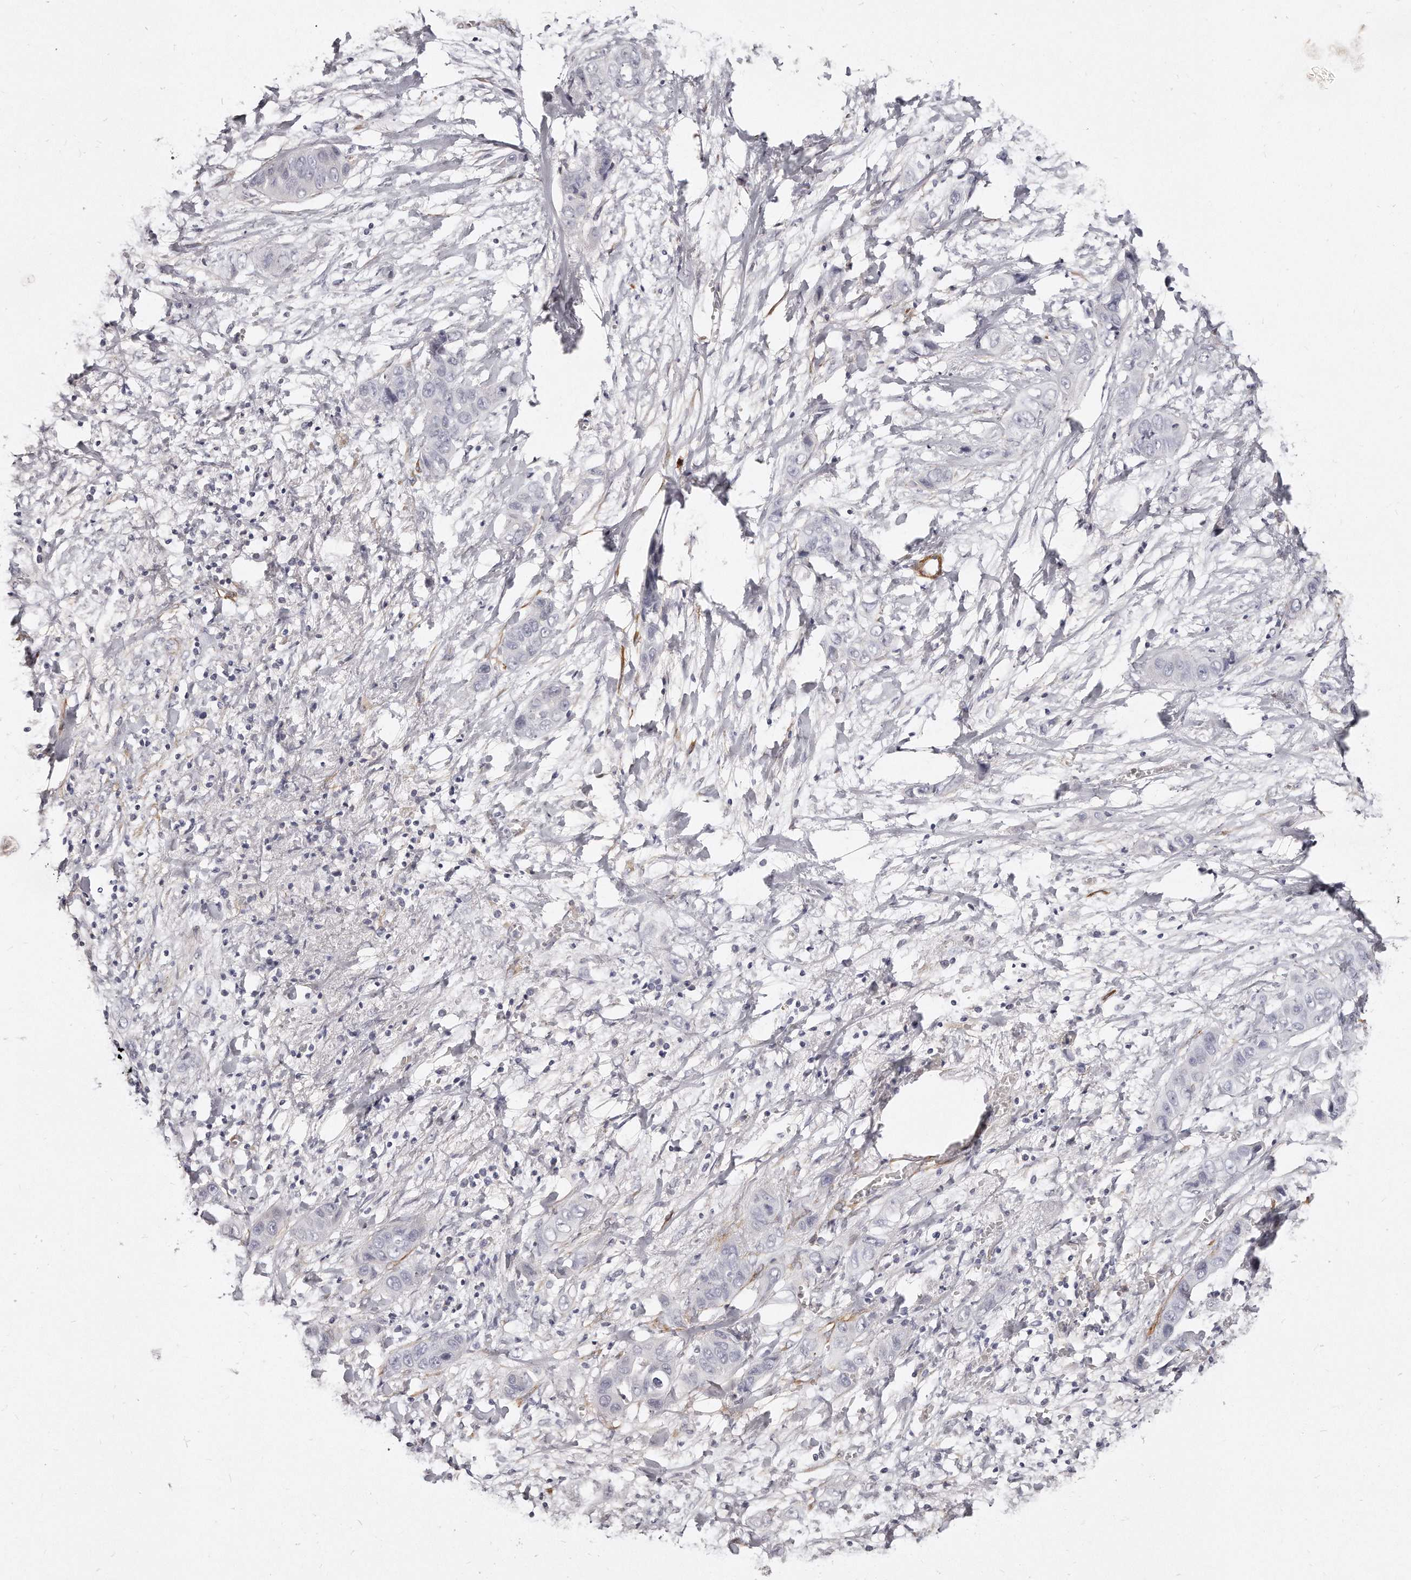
{"staining": {"intensity": "negative", "quantity": "none", "location": "none"}, "tissue": "liver cancer", "cell_type": "Tumor cells", "image_type": "cancer", "snomed": [{"axis": "morphology", "description": "Cholangiocarcinoma"}, {"axis": "topography", "description": "Liver"}], "caption": "The IHC micrograph has no significant positivity in tumor cells of cholangiocarcinoma (liver) tissue.", "gene": "LMOD1", "patient": {"sex": "female", "age": 52}}